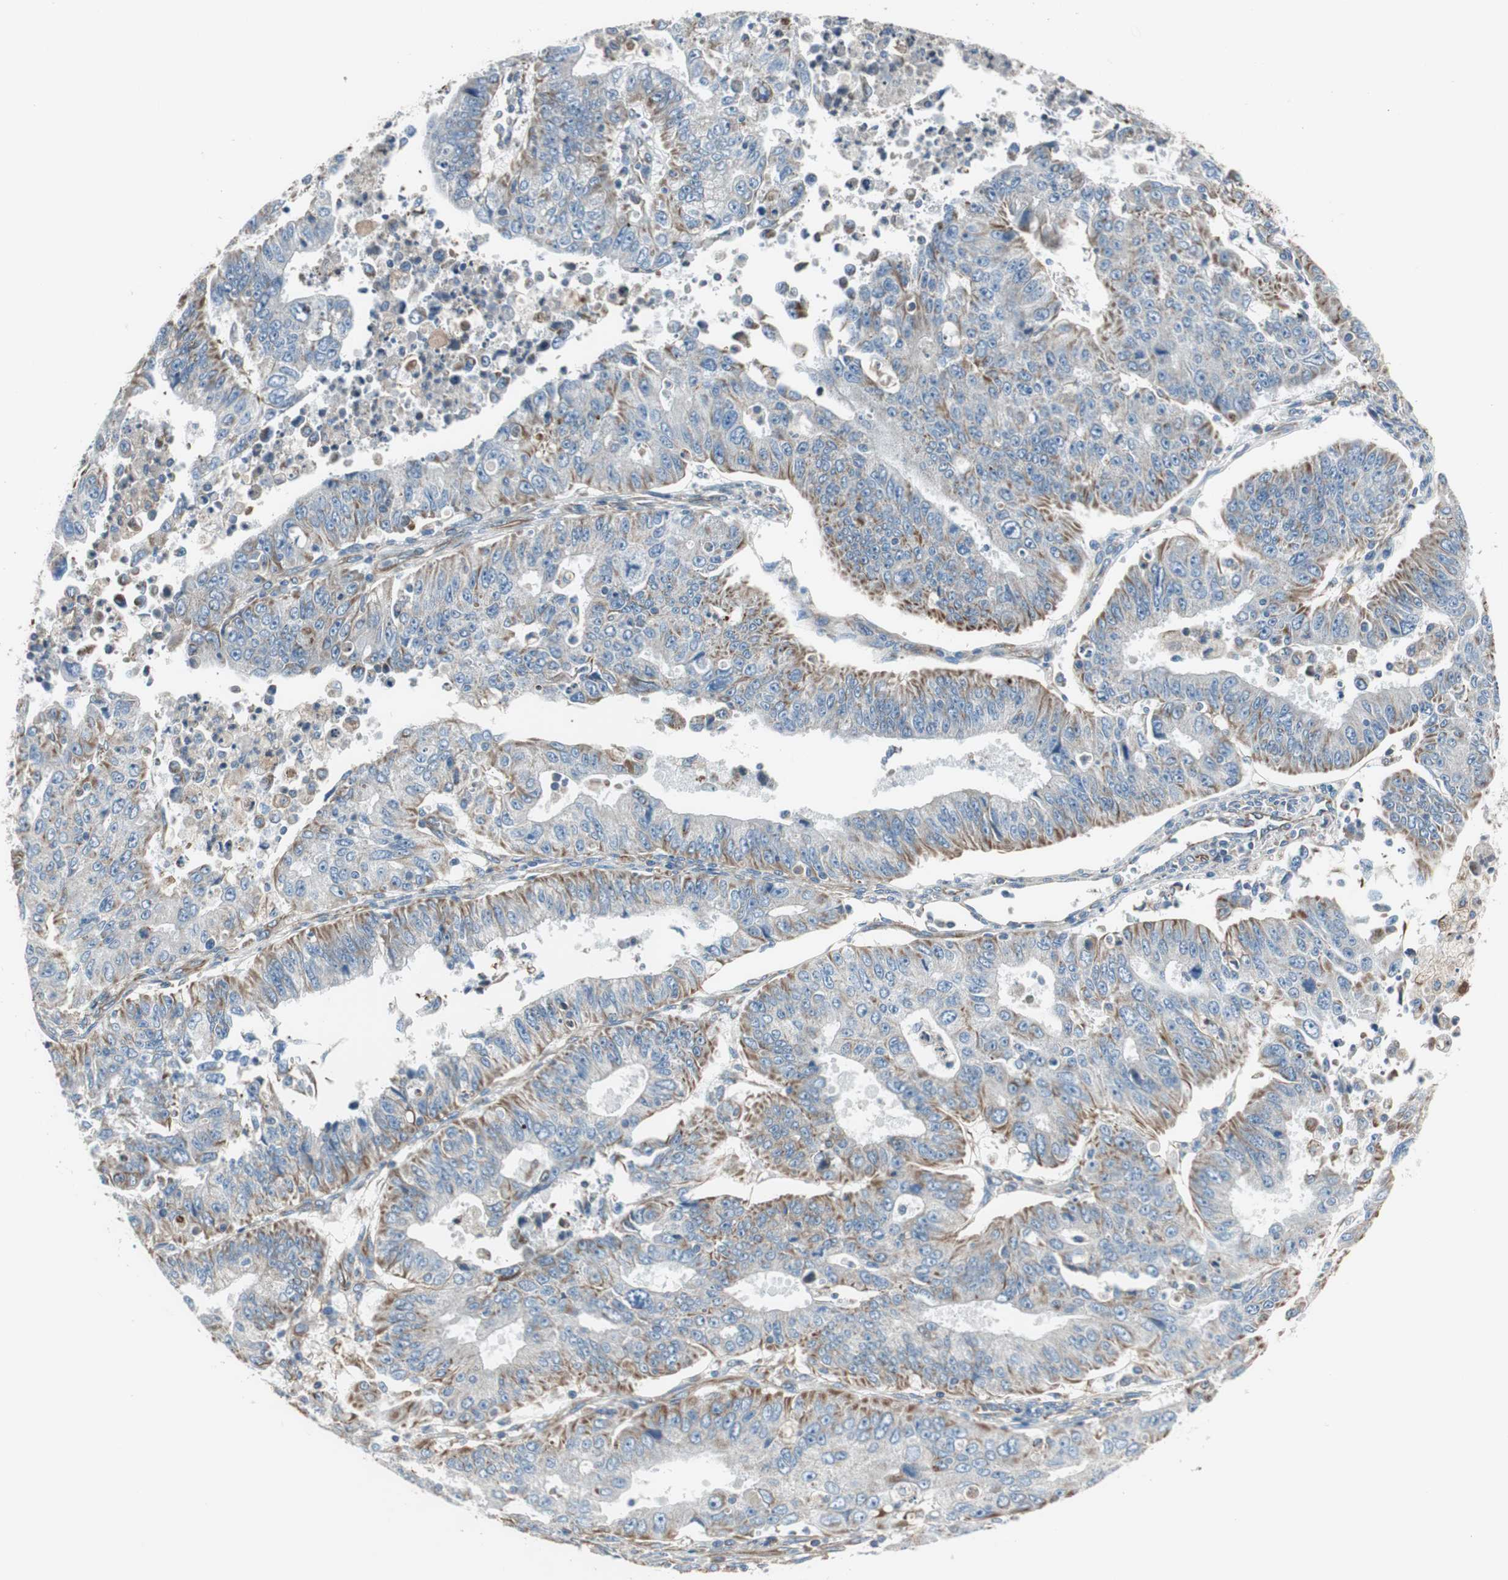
{"staining": {"intensity": "moderate", "quantity": "25%-75%", "location": "cytoplasmic/membranous"}, "tissue": "endometrial cancer", "cell_type": "Tumor cells", "image_type": "cancer", "snomed": [{"axis": "morphology", "description": "Adenocarcinoma, NOS"}, {"axis": "topography", "description": "Endometrium"}], "caption": "The micrograph reveals immunohistochemical staining of endometrial adenocarcinoma. There is moderate cytoplasmic/membranous staining is present in approximately 25%-75% of tumor cells.", "gene": "SRCIN1", "patient": {"sex": "female", "age": 42}}